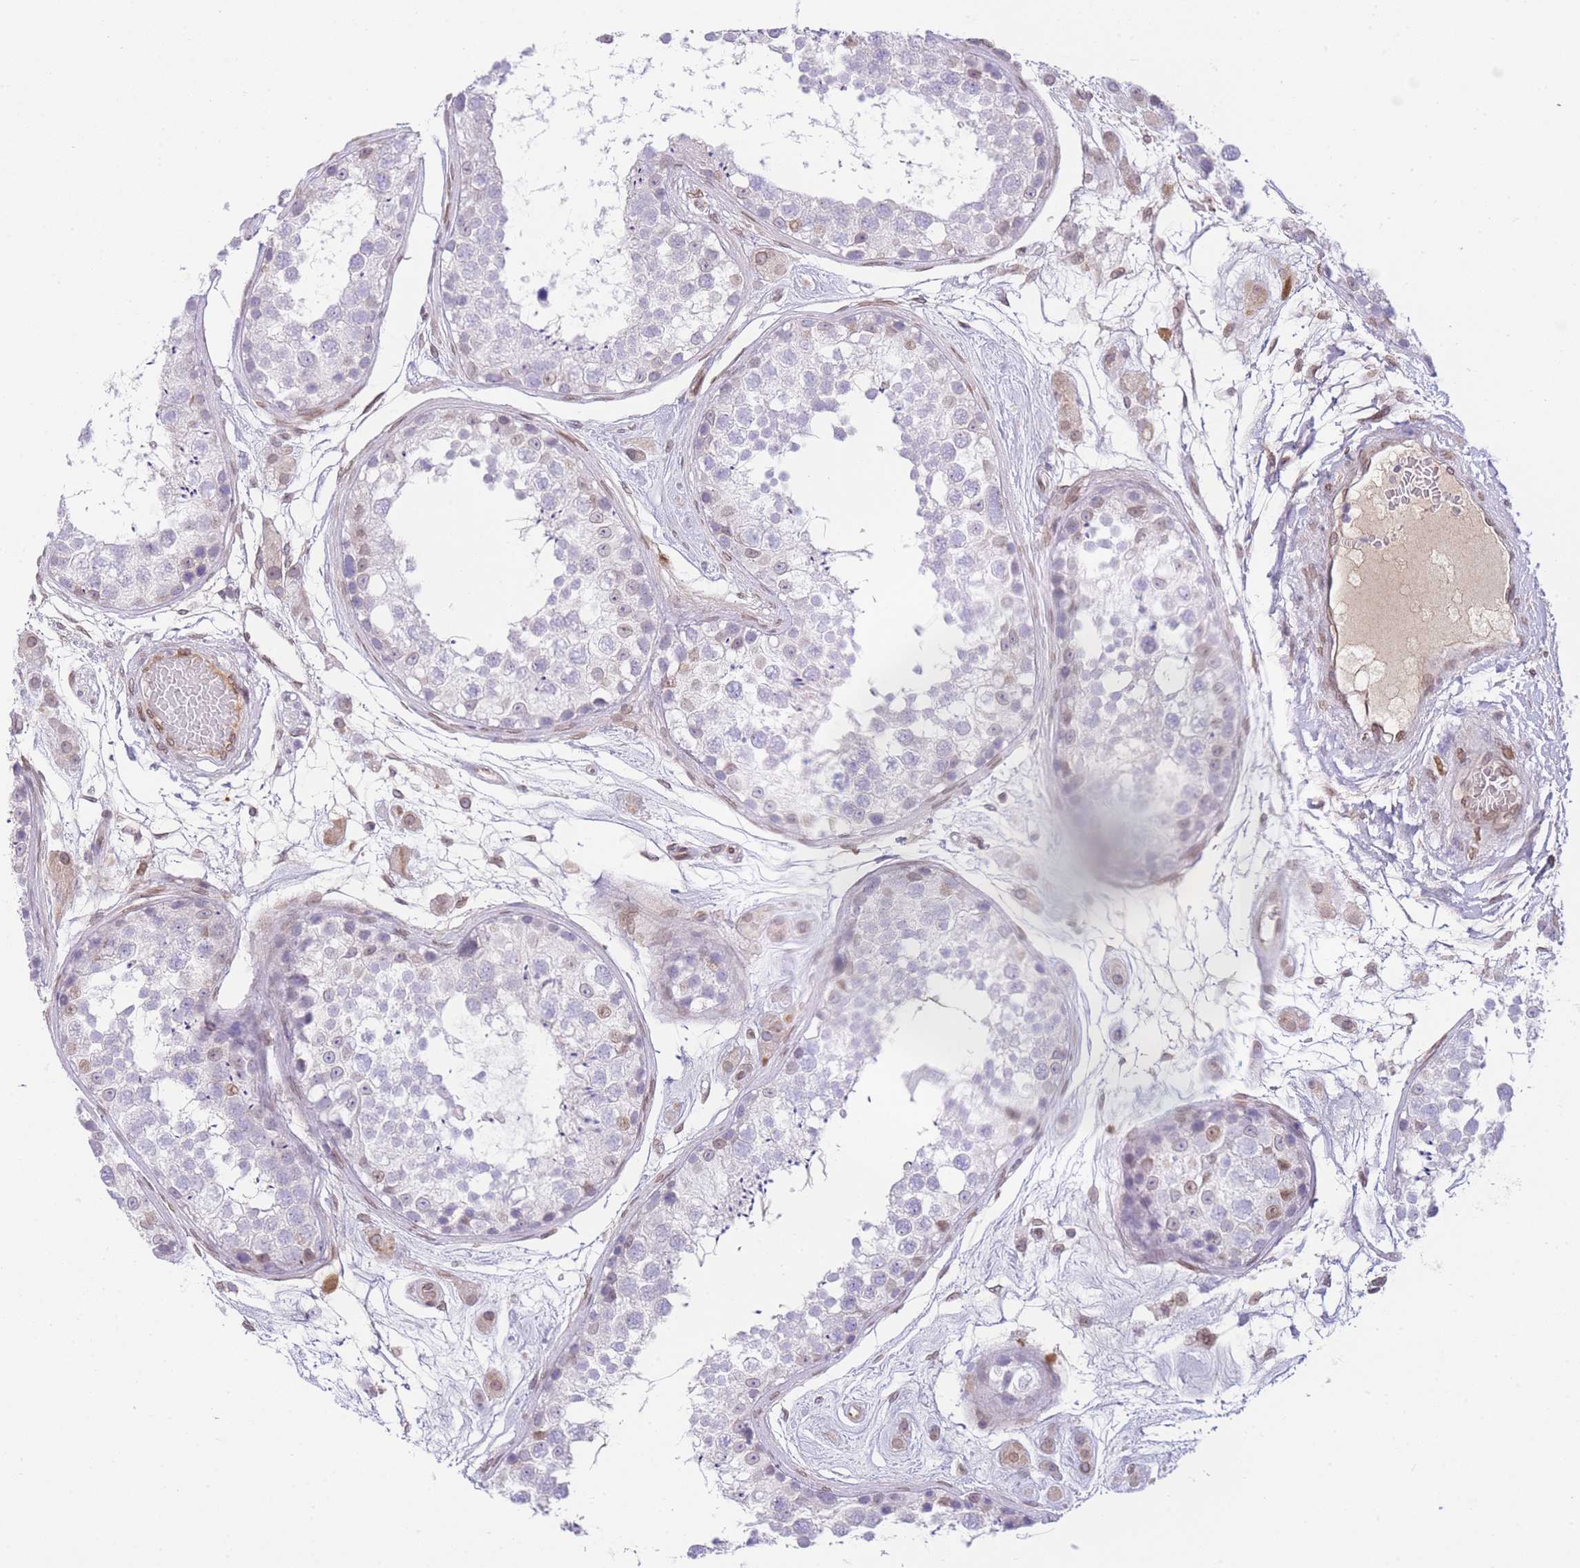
{"staining": {"intensity": "moderate", "quantity": "<25%", "location": "cytoplasmic/membranous,nuclear"}, "tissue": "testis", "cell_type": "Cells in seminiferous ducts", "image_type": "normal", "snomed": [{"axis": "morphology", "description": "Normal tissue, NOS"}, {"axis": "topography", "description": "Testis"}], "caption": "Immunohistochemistry staining of normal testis, which displays low levels of moderate cytoplasmic/membranous,nuclear positivity in approximately <25% of cells in seminiferous ducts indicating moderate cytoplasmic/membranous,nuclear protein staining. The staining was performed using DAB (brown) for protein detection and nuclei were counterstained in hematoxylin (blue).", "gene": "OR10AD1", "patient": {"sex": "male", "age": 25}}